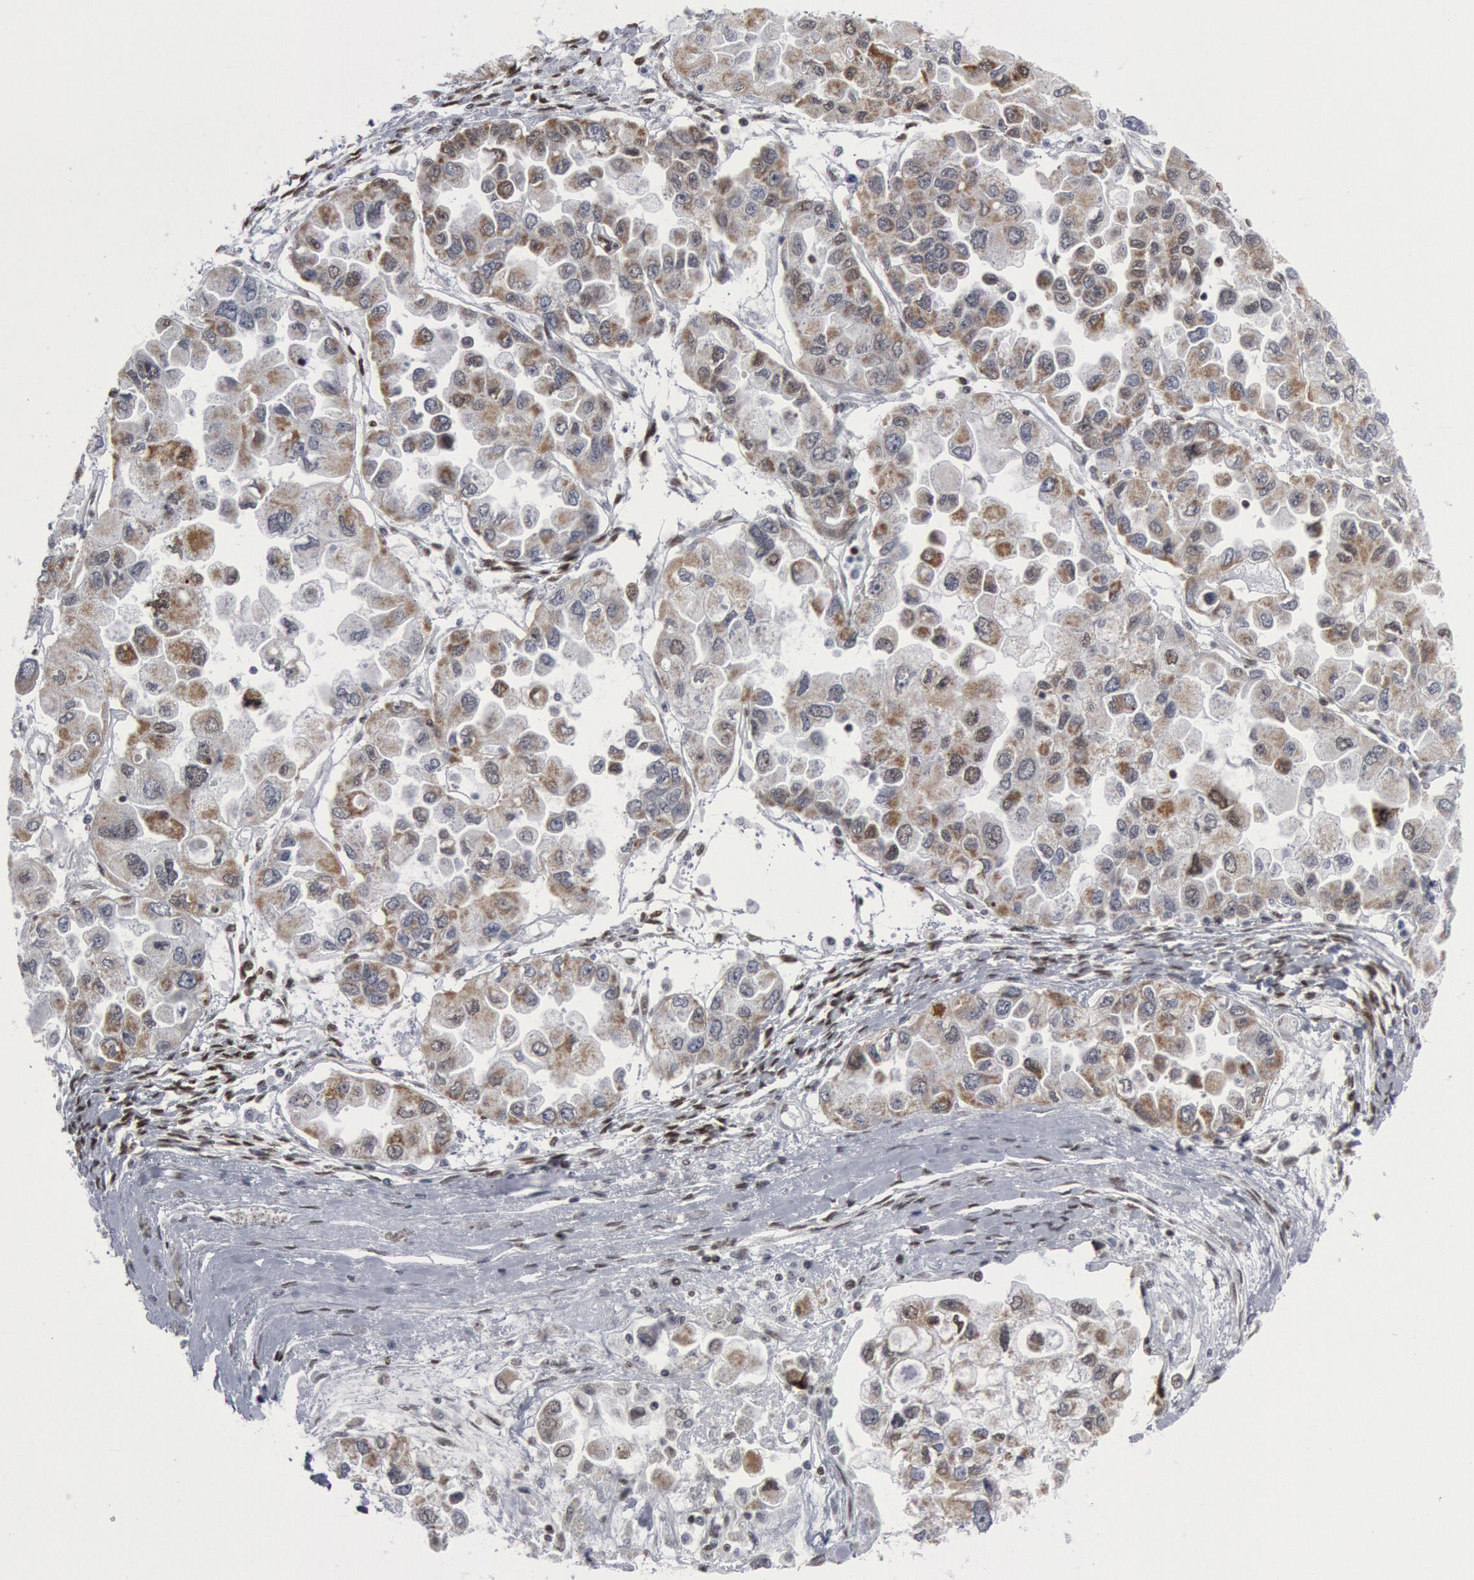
{"staining": {"intensity": "weak", "quantity": "25%-75%", "location": "nuclear"}, "tissue": "ovarian cancer", "cell_type": "Tumor cells", "image_type": "cancer", "snomed": [{"axis": "morphology", "description": "Cystadenocarcinoma, serous, NOS"}, {"axis": "topography", "description": "Ovary"}], "caption": "This micrograph exhibits immunohistochemistry (IHC) staining of ovarian serous cystadenocarcinoma, with low weak nuclear expression in approximately 25%-75% of tumor cells.", "gene": "MECP2", "patient": {"sex": "female", "age": 84}}